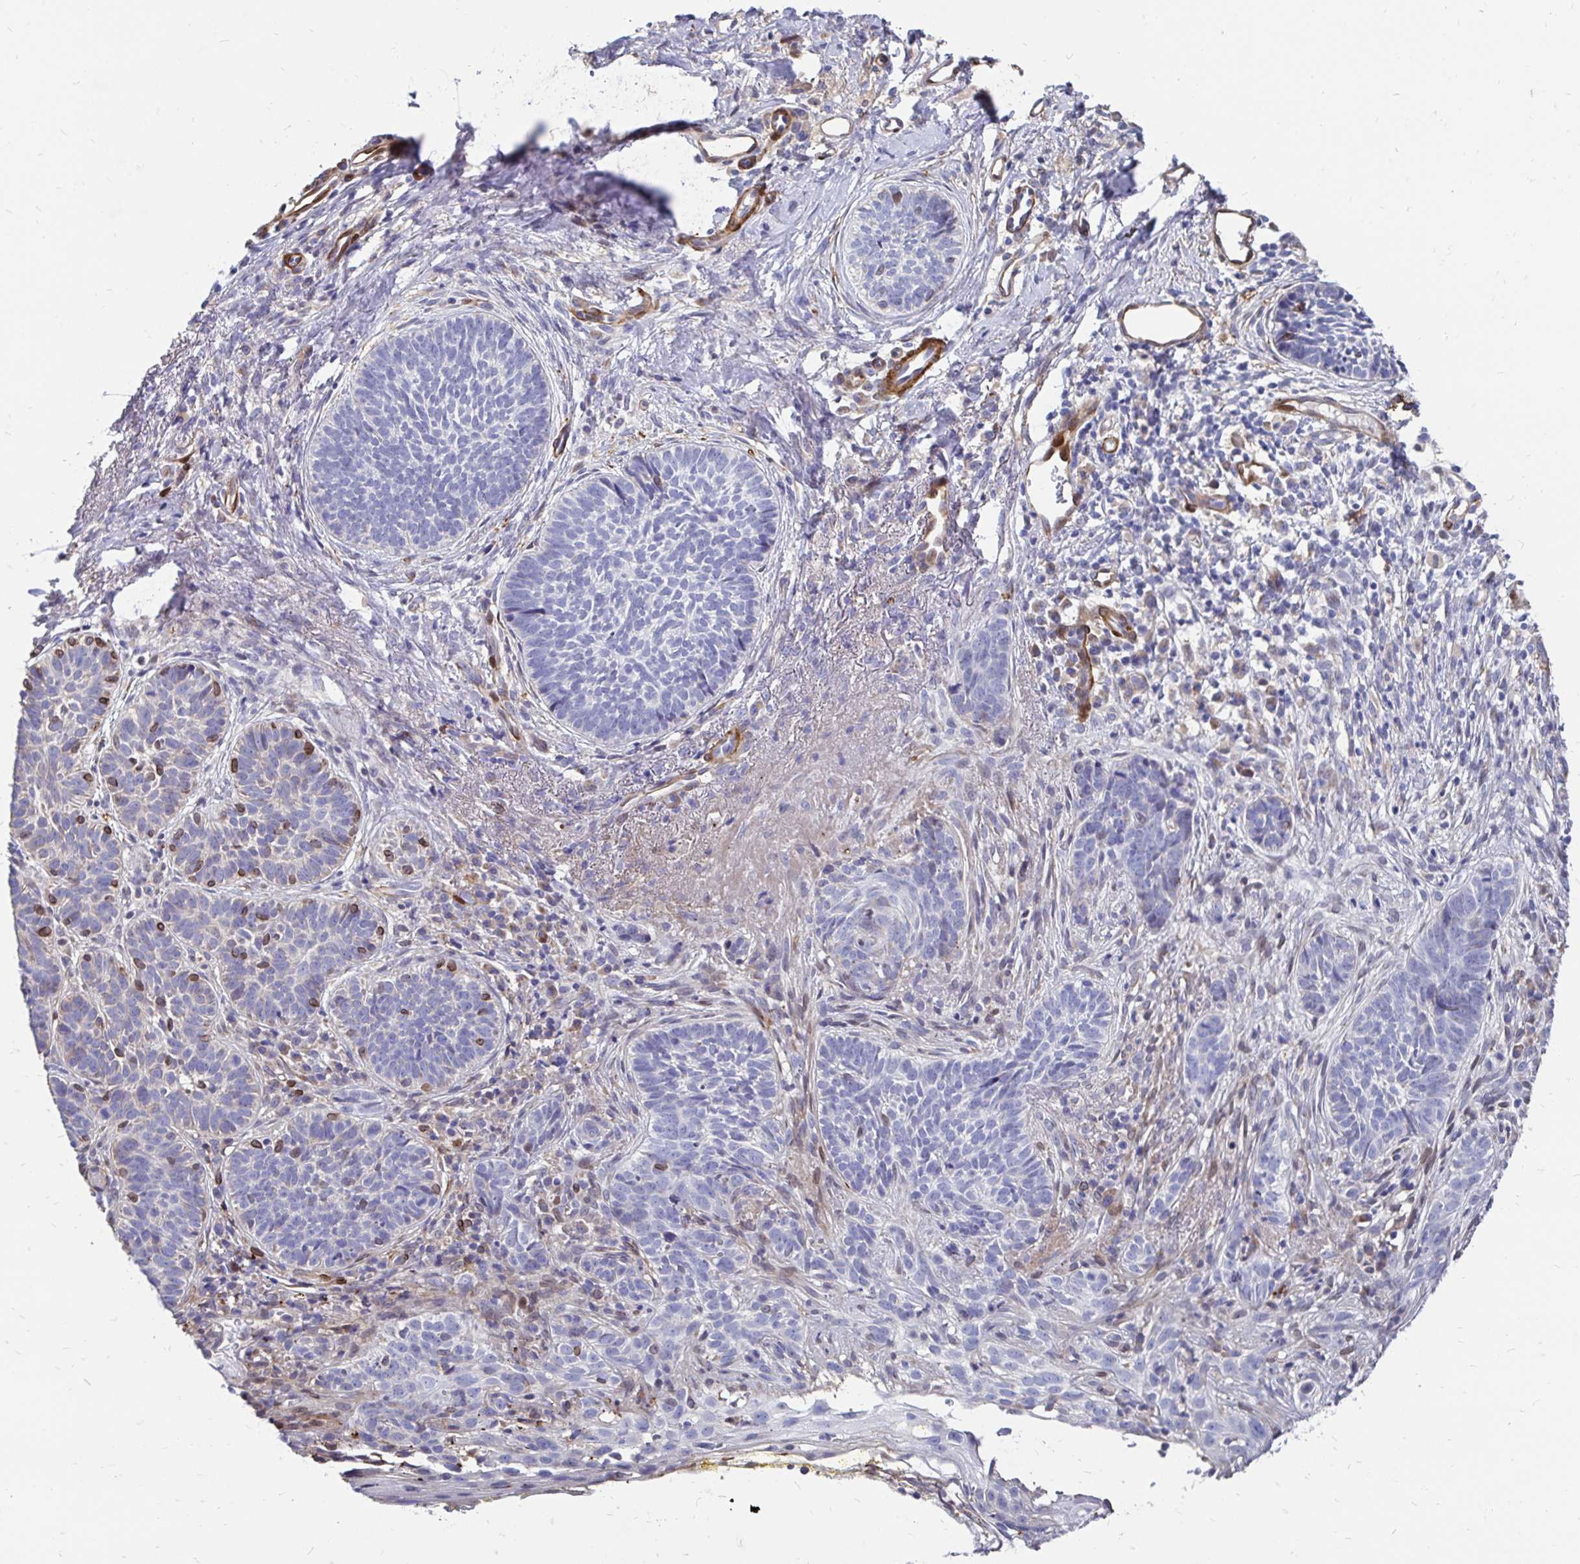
{"staining": {"intensity": "negative", "quantity": "none", "location": "none"}, "tissue": "skin cancer", "cell_type": "Tumor cells", "image_type": "cancer", "snomed": [{"axis": "morphology", "description": "Basal cell carcinoma"}, {"axis": "topography", "description": "Skin"}], "caption": "This is an IHC image of human skin basal cell carcinoma. There is no staining in tumor cells.", "gene": "CDKL1", "patient": {"sex": "female", "age": 74}}